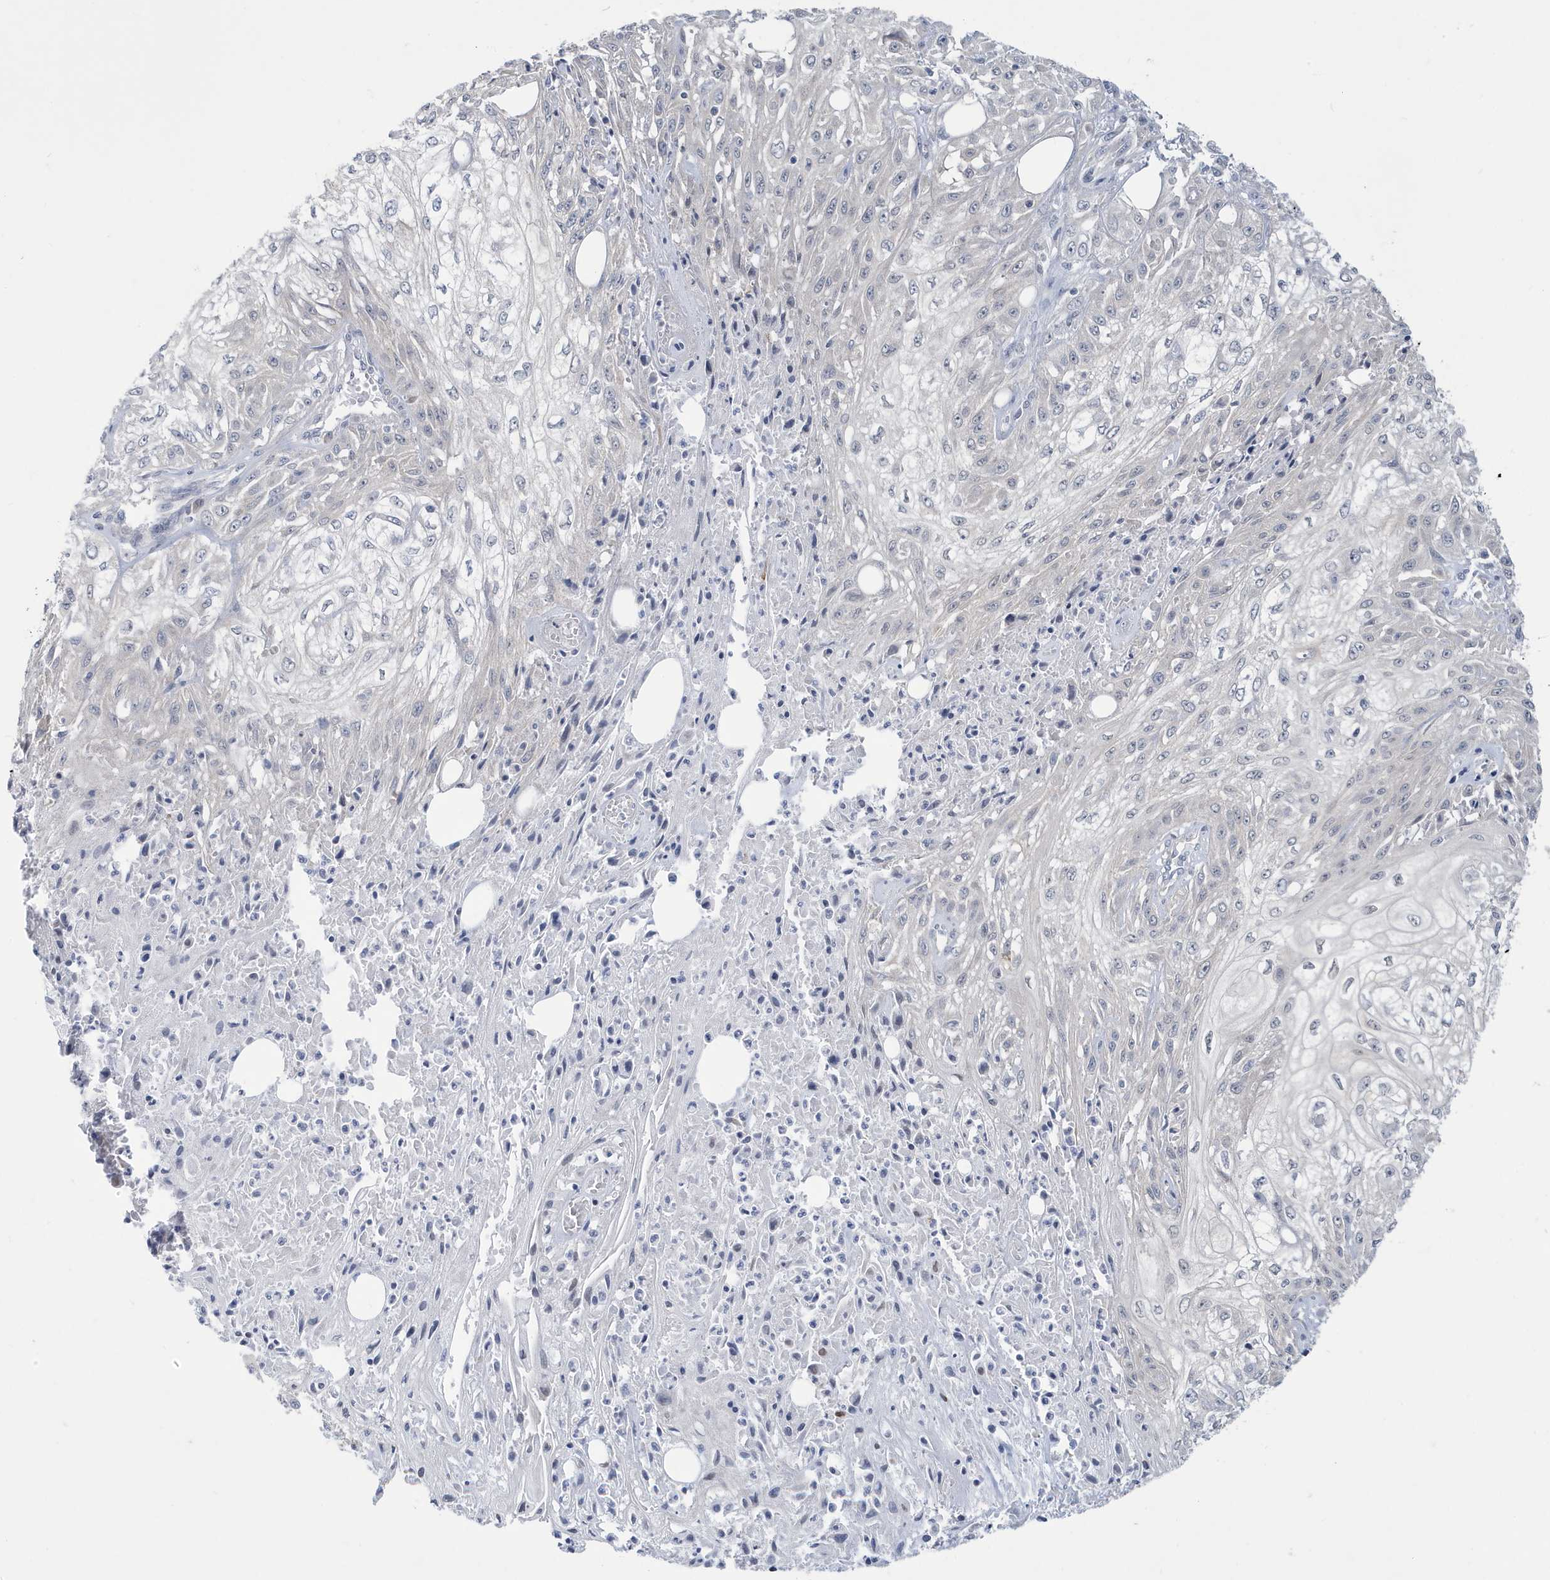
{"staining": {"intensity": "negative", "quantity": "none", "location": "none"}, "tissue": "skin cancer", "cell_type": "Tumor cells", "image_type": "cancer", "snomed": [{"axis": "morphology", "description": "Squamous cell carcinoma, NOS"}, {"axis": "morphology", "description": "Squamous cell carcinoma, metastatic, NOS"}, {"axis": "topography", "description": "Skin"}, {"axis": "topography", "description": "Lymph node"}], "caption": "Immunohistochemical staining of squamous cell carcinoma (skin) shows no significant staining in tumor cells.", "gene": "ZNF654", "patient": {"sex": "male", "age": 75}}